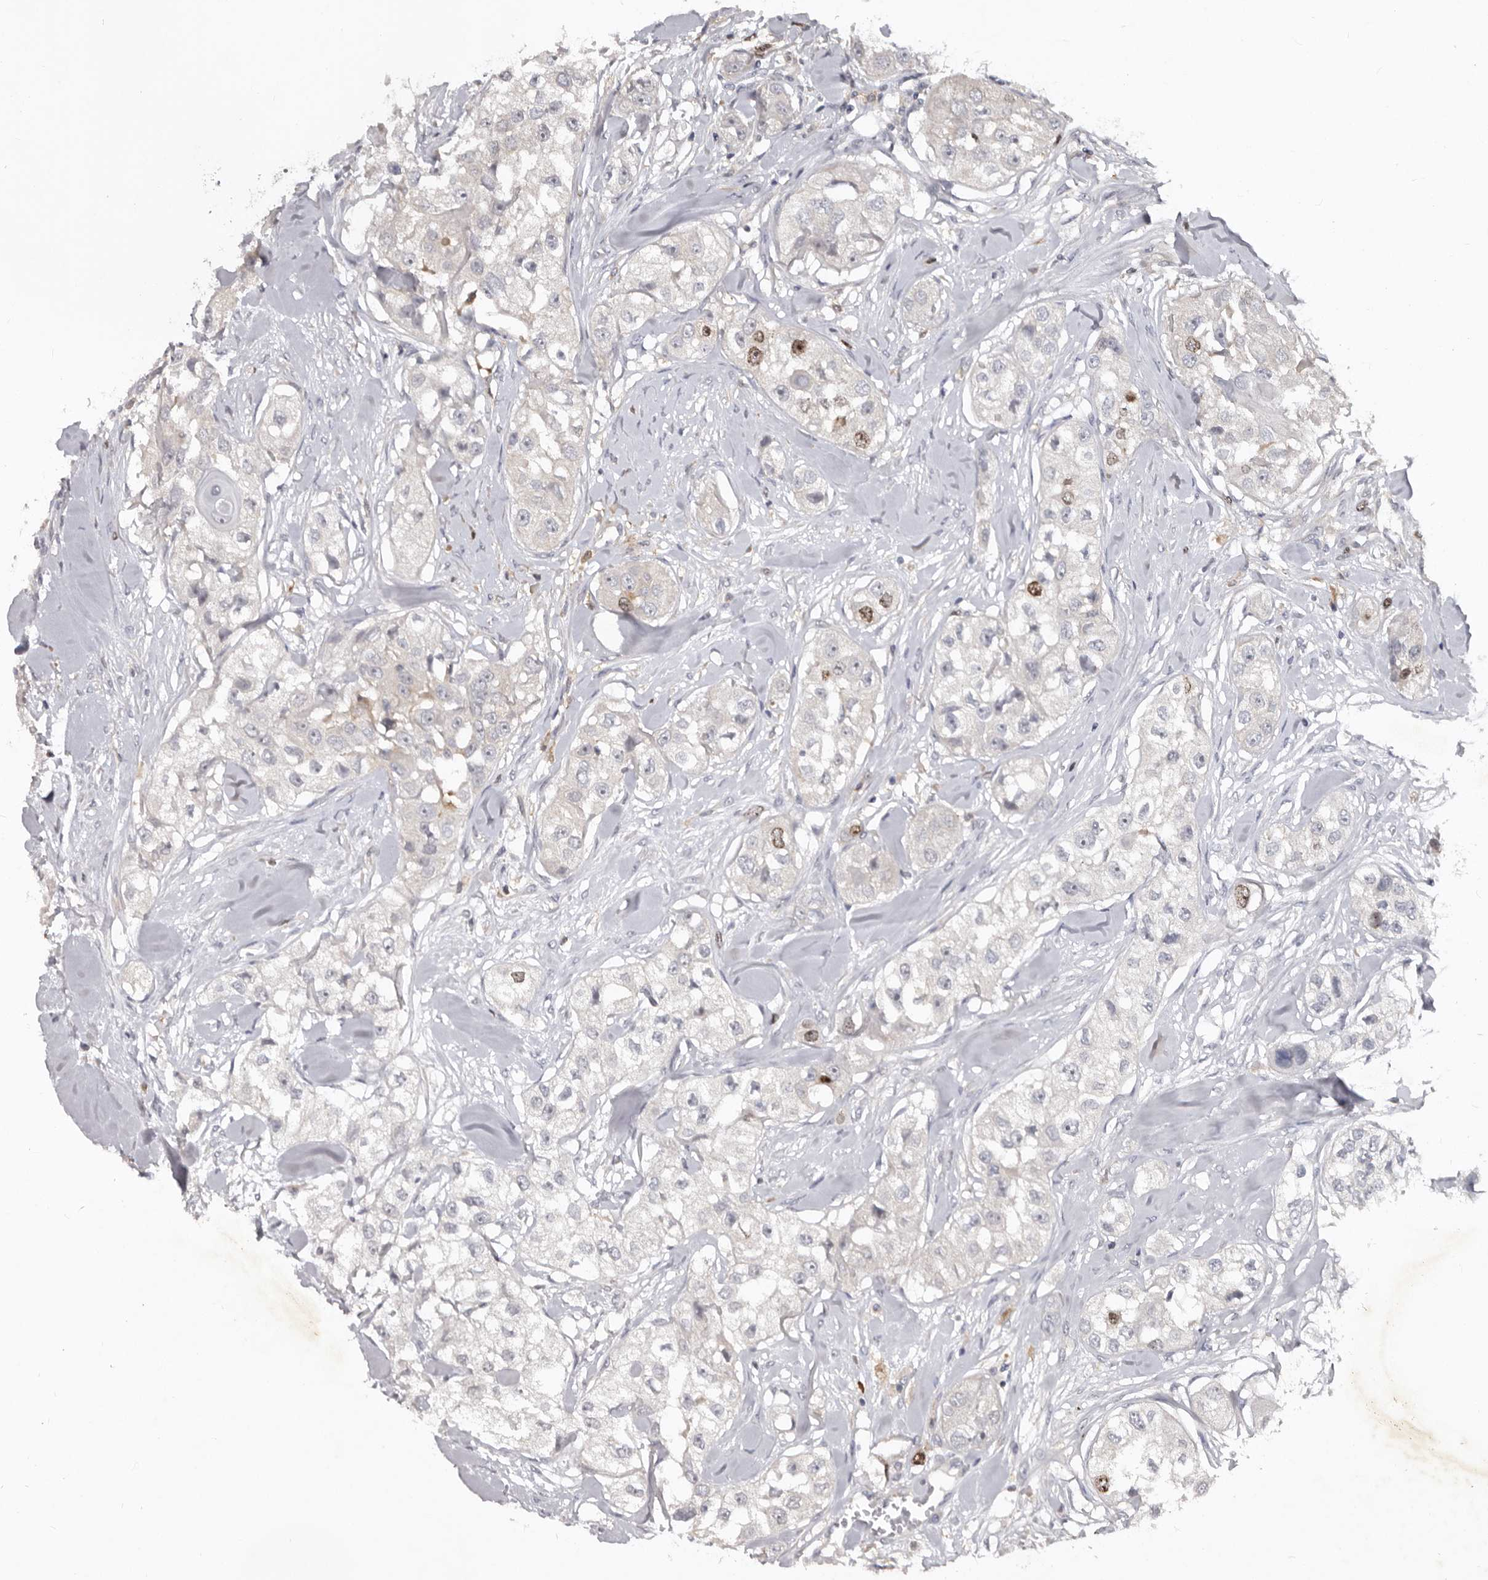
{"staining": {"intensity": "moderate", "quantity": "<25%", "location": "nuclear"}, "tissue": "head and neck cancer", "cell_type": "Tumor cells", "image_type": "cancer", "snomed": [{"axis": "morphology", "description": "Normal tissue, NOS"}, {"axis": "morphology", "description": "Squamous cell carcinoma, NOS"}, {"axis": "topography", "description": "Skeletal muscle"}, {"axis": "topography", "description": "Head-Neck"}], "caption": "Squamous cell carcinoma (head and neck) stained with a brown dye reveals moderate nuclear positive staining in about <25% of tumor cells.", "gene": "CDCA8", "patient": {"sex": "male", "age": 51}}